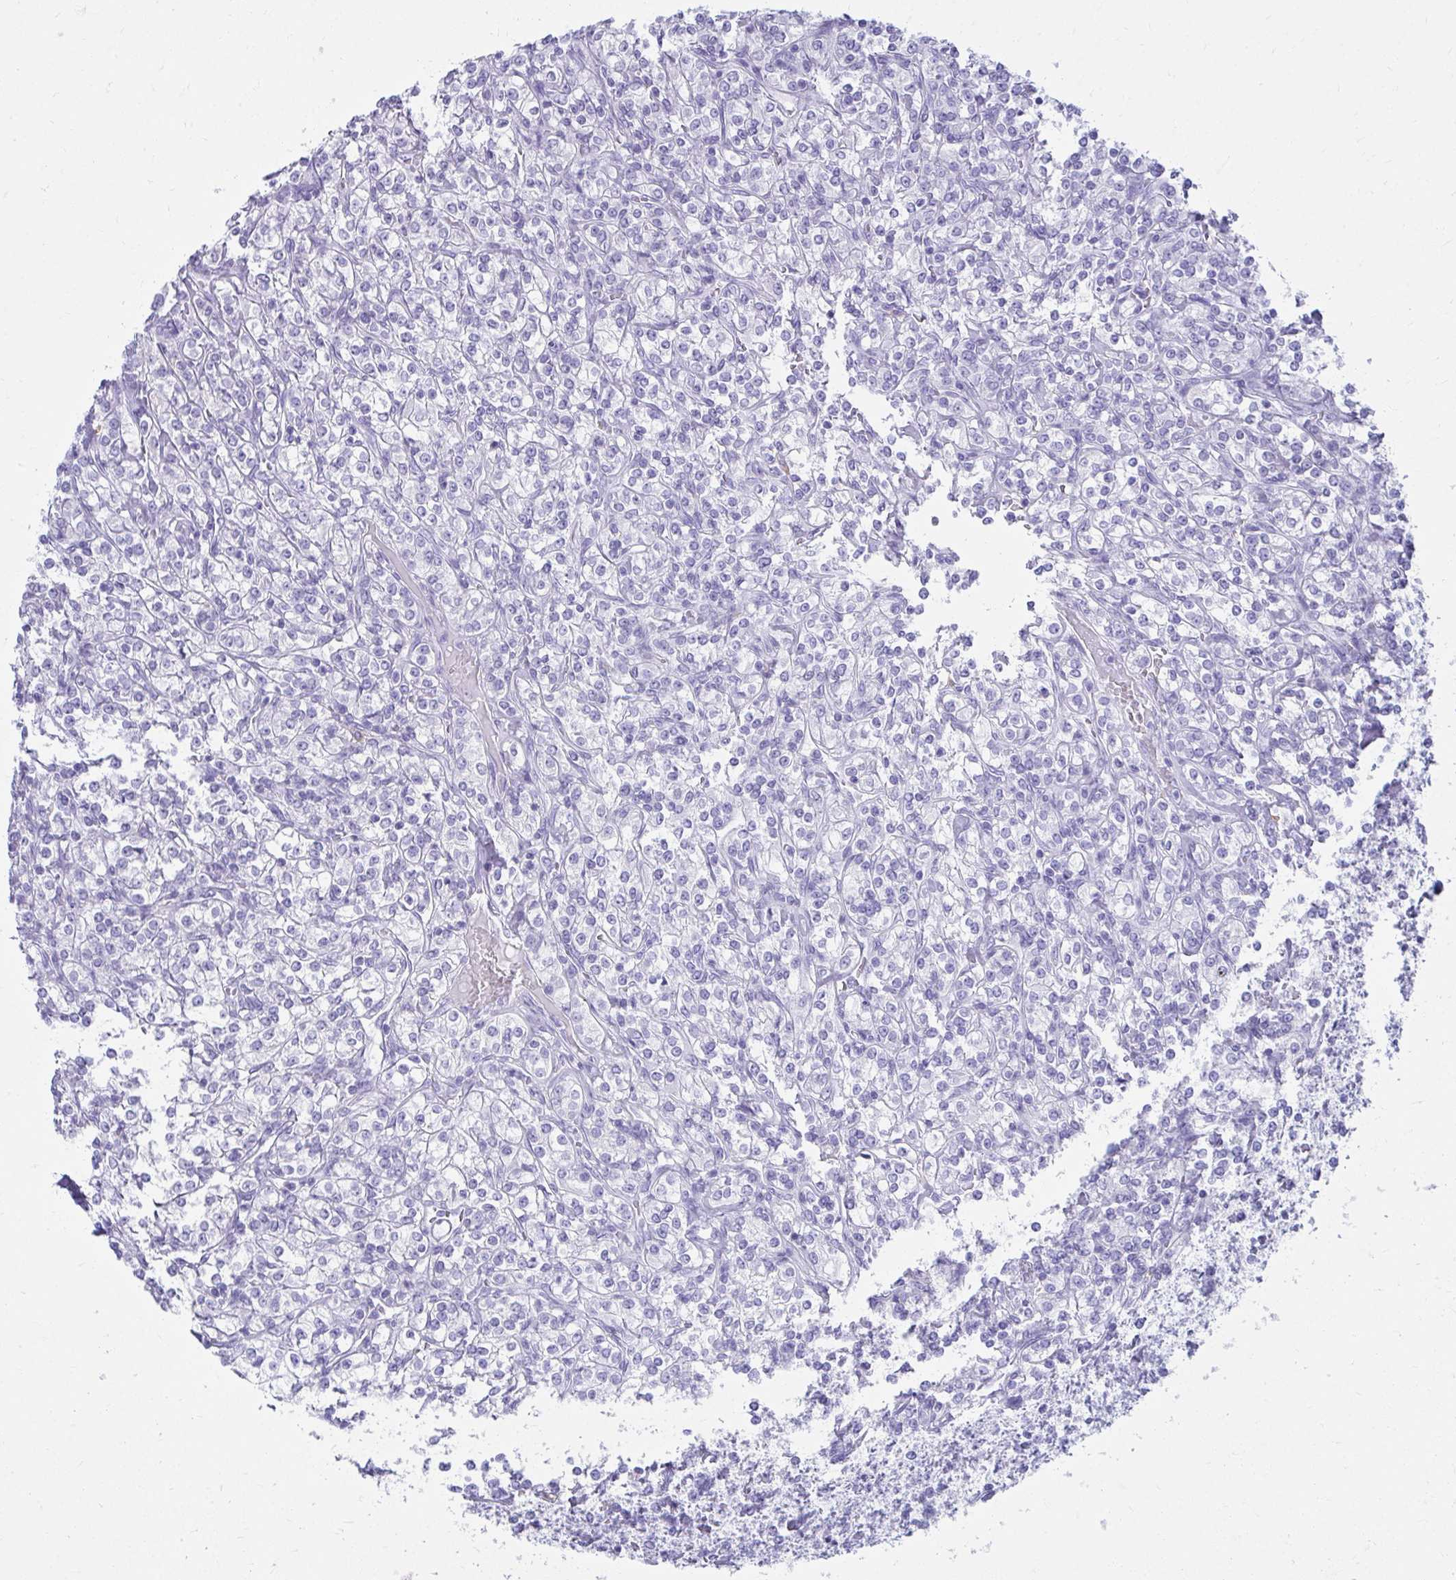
{"staining": {"intensity": "negative", "quantity": "none", "location": "none"}, "tissue": "renal cancer", "cell_type": "Tumor cells", "image_type": "cancer", "snomed": [{"axis": "morphology", "description": "Adenocarcinoma, NOS"}, {"axis": "topography", "description": "Kidney"}], "caption": "Immunohistochemistry of renal cancer reveals no expression in tumor cells. (DAB IHC visualized using brightfield microscopy, high magnification).", "gene": "ATP4B", "patient": {"sex": "male", "age": 77}}